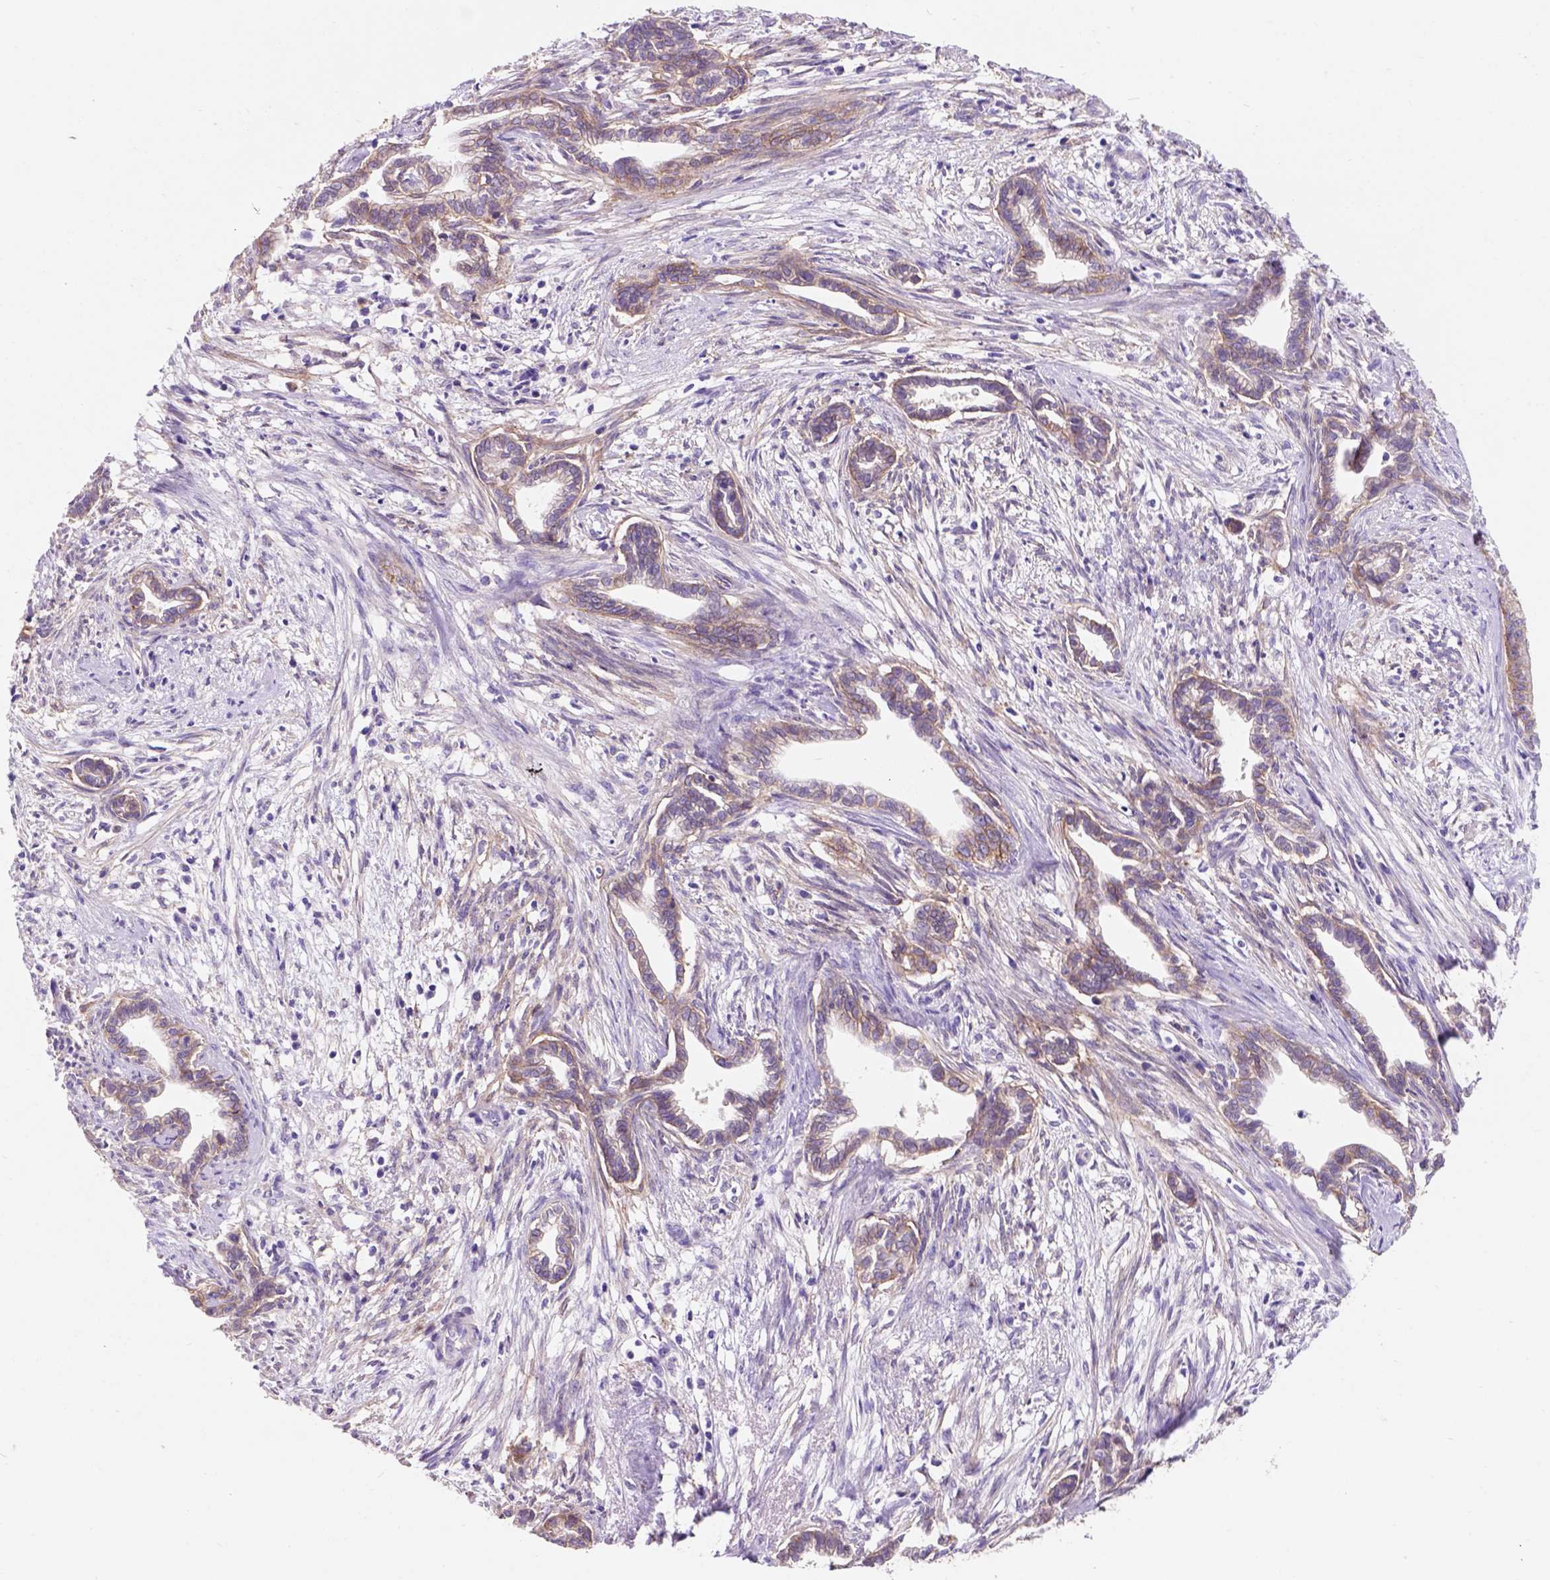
{"staining": {"intensity": "weak", "quantity": ">75%", "location": "cytoplasmic/membranous"}, "tissue": "cervical cancer", "cell_type": "Tumor cells", "image_type": "cancer", "snomed": [{"axis": "morphology", "description": "Adenocarcinoma, NOS"}, {"axis": "topography", "description": "Cervix"}], "caption": "Approximately >75% of tumor cells in human cervical cancer (adenocarcinoma) demonstrate weak cytoplasmic/membranous protein positivity as visualized by brown immunohistochemical staining.", "gene": "EGFR", "patient": {"sex": "female", "age": 62}}